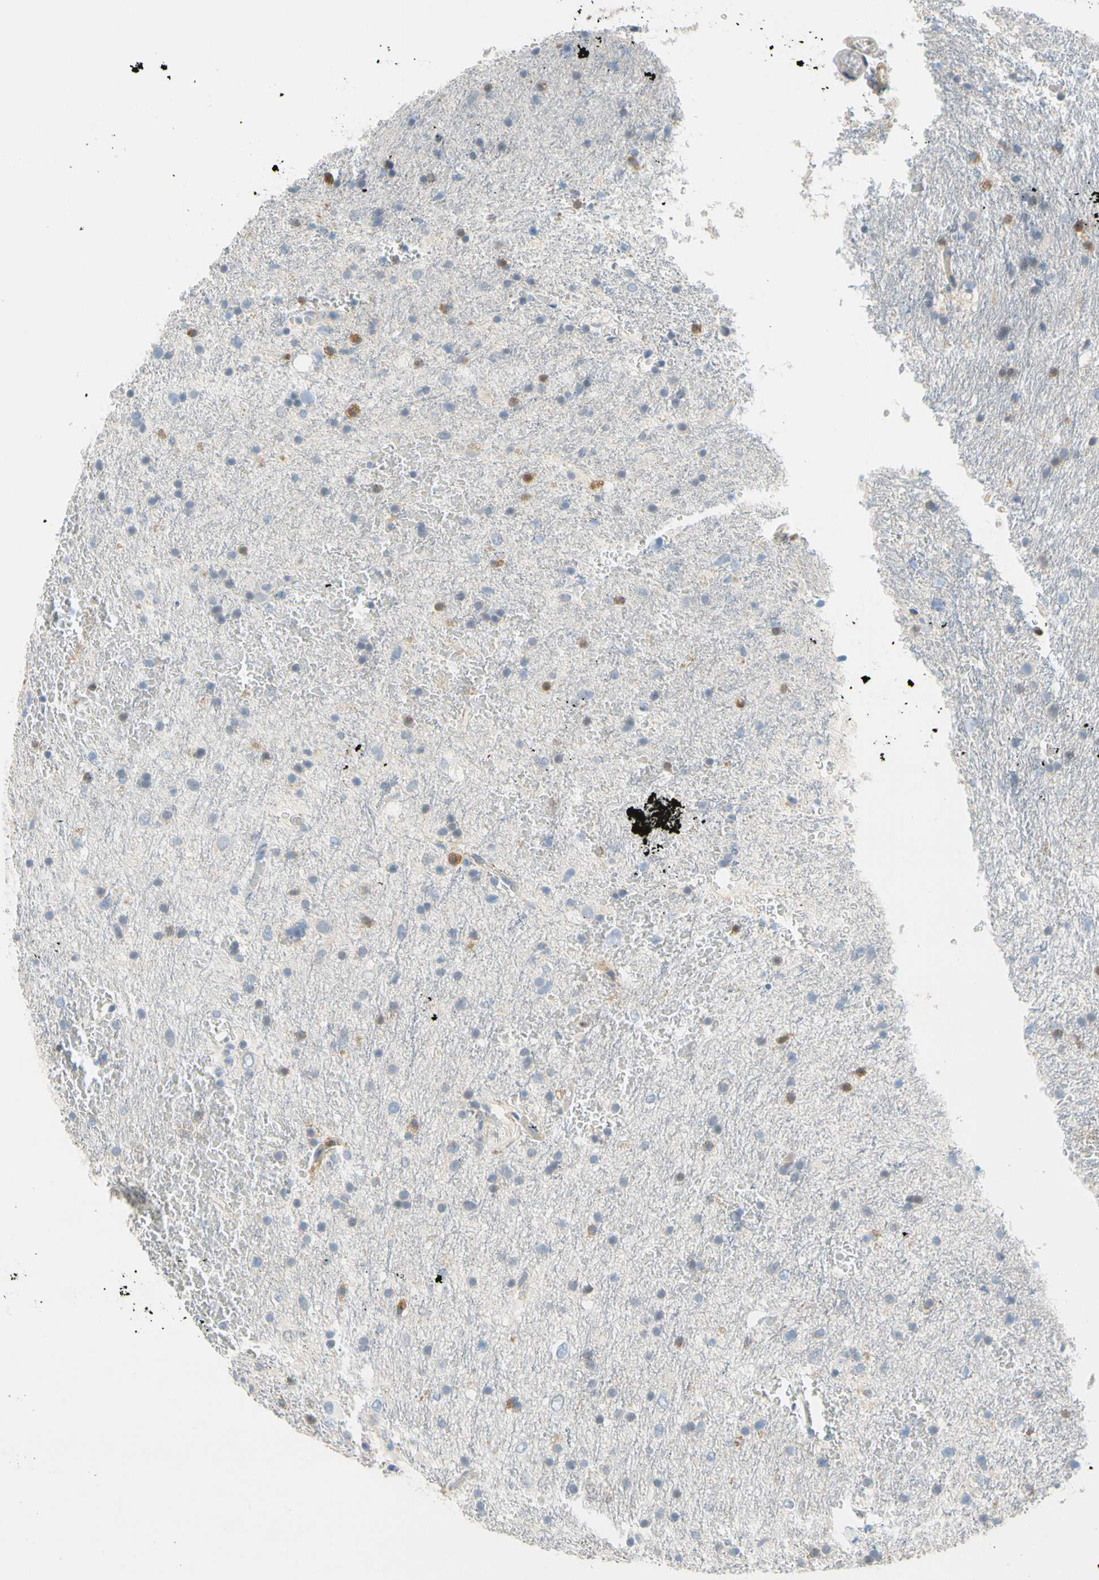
{"staining": {"intensity": "negative", "quantity": "none", "location": "none"}, "tissue": "glioma", "cell_type": "Tumor cells", "image_type": "cancer", "snomed": [{"axis": "morphology", "description": "Glioma, malignant, Low grade"}, {"axis": "topography", "description": "Brain"}], "caption": "Immunohistochemistry micrograph of human malignant glioma (low-grade) stained for a protein (brown), which demonstrates no positivity in tumor cells.", "gene": "SP140", "patient": {"sex": "male", "age": 77}}